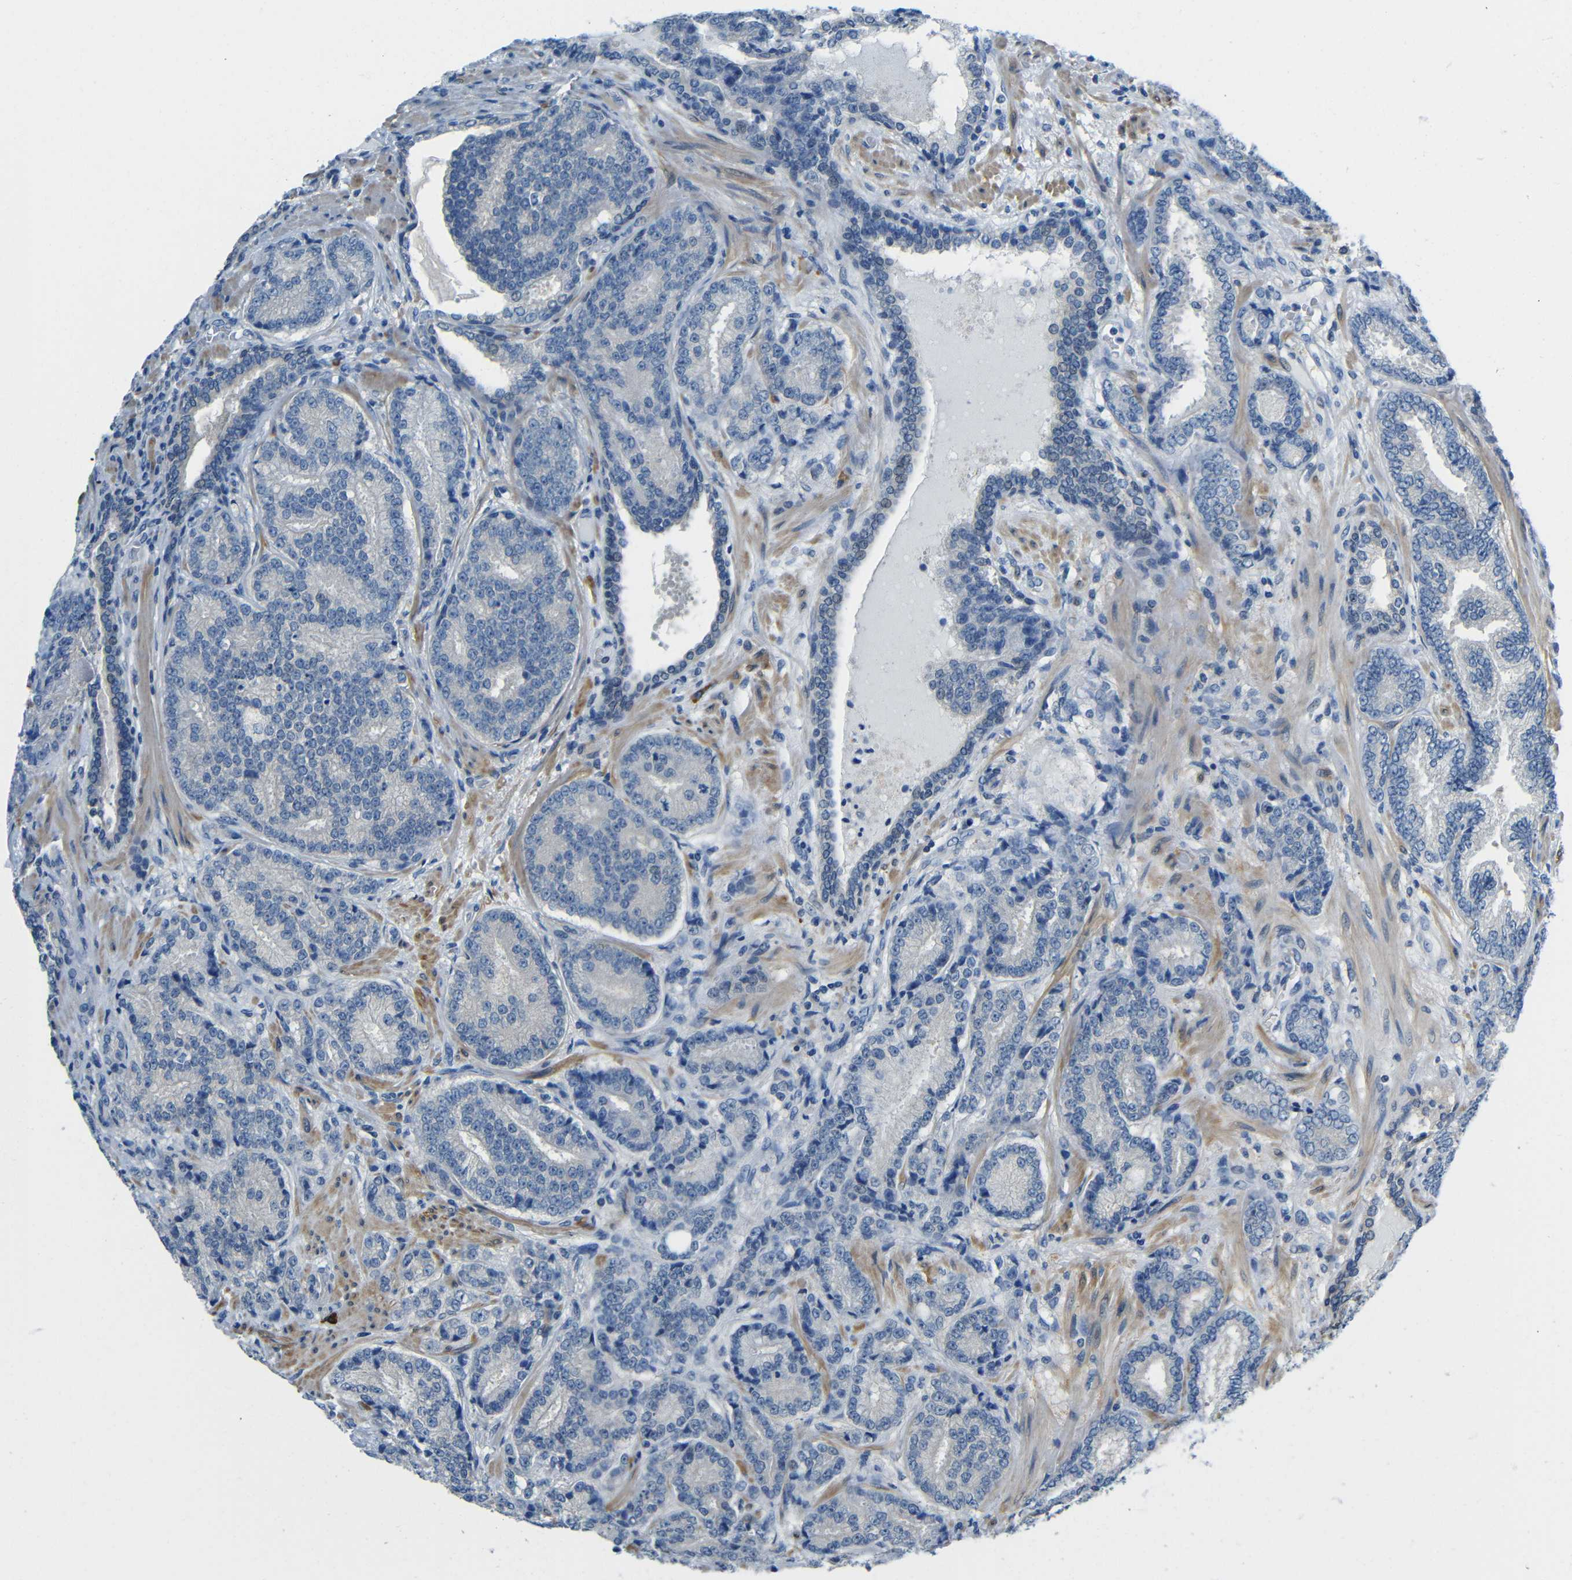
{"staining": {"intensity": "negative", "quantity": "none", "location": "none"}, "tissue": "prostate cancer", "cell_type": "Tumor cells", "image_type": "cancer", "snomed": [{"axis": "morphology", "description": "Adenocarcinoma, High grade"}, {"axis": "topography", "description": "Prostate"}], "caption": "This is a micrograph of IHC staining of prostate cancer (adenocarcinoma (high-grade)), which shows no staining in tumor cells.", "gene": "NEGR1", "patient": {"sex": "male", "age": 61}}